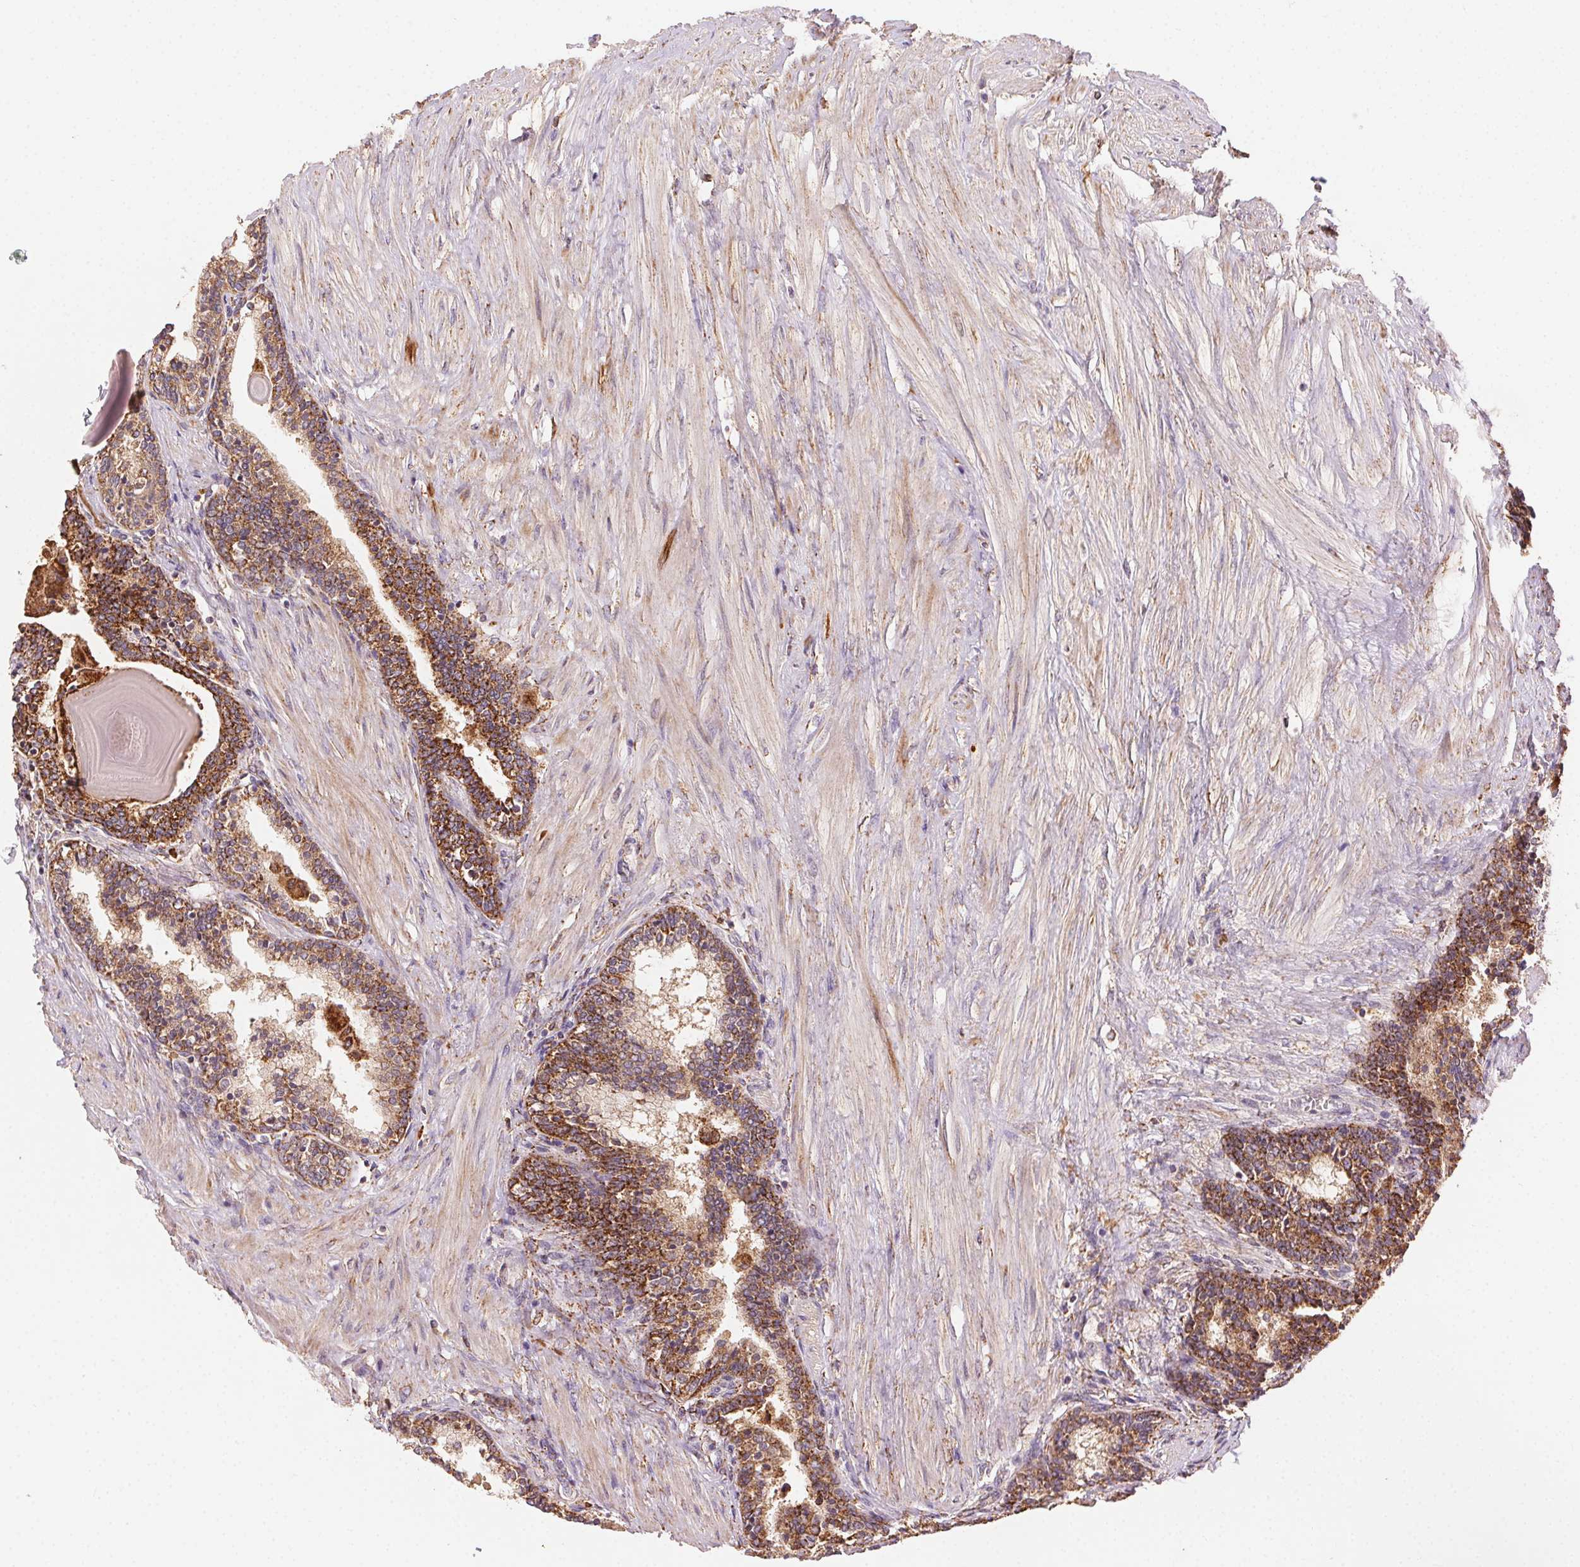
{"staining": {"intensity": "strong", "quantity": "25%-75%", "location": "cytoplasmic/membranous"}, "tissue": "prostate", "cell_type": "Glandular cells", "image_type": "normal", "snomed": [{"axis": "morphology", "description": "Normal tissue, NOS"}, {"axis": "topography", "description": "Prostate"}], "caption": "Protein positivity by IHC reveals strong cytoplasmic/membranous staining in about 25%-75% of glandular cells in benign prostate.", "gene": "FNBP1L", "patient": {"sex": "male", "age": 55}}